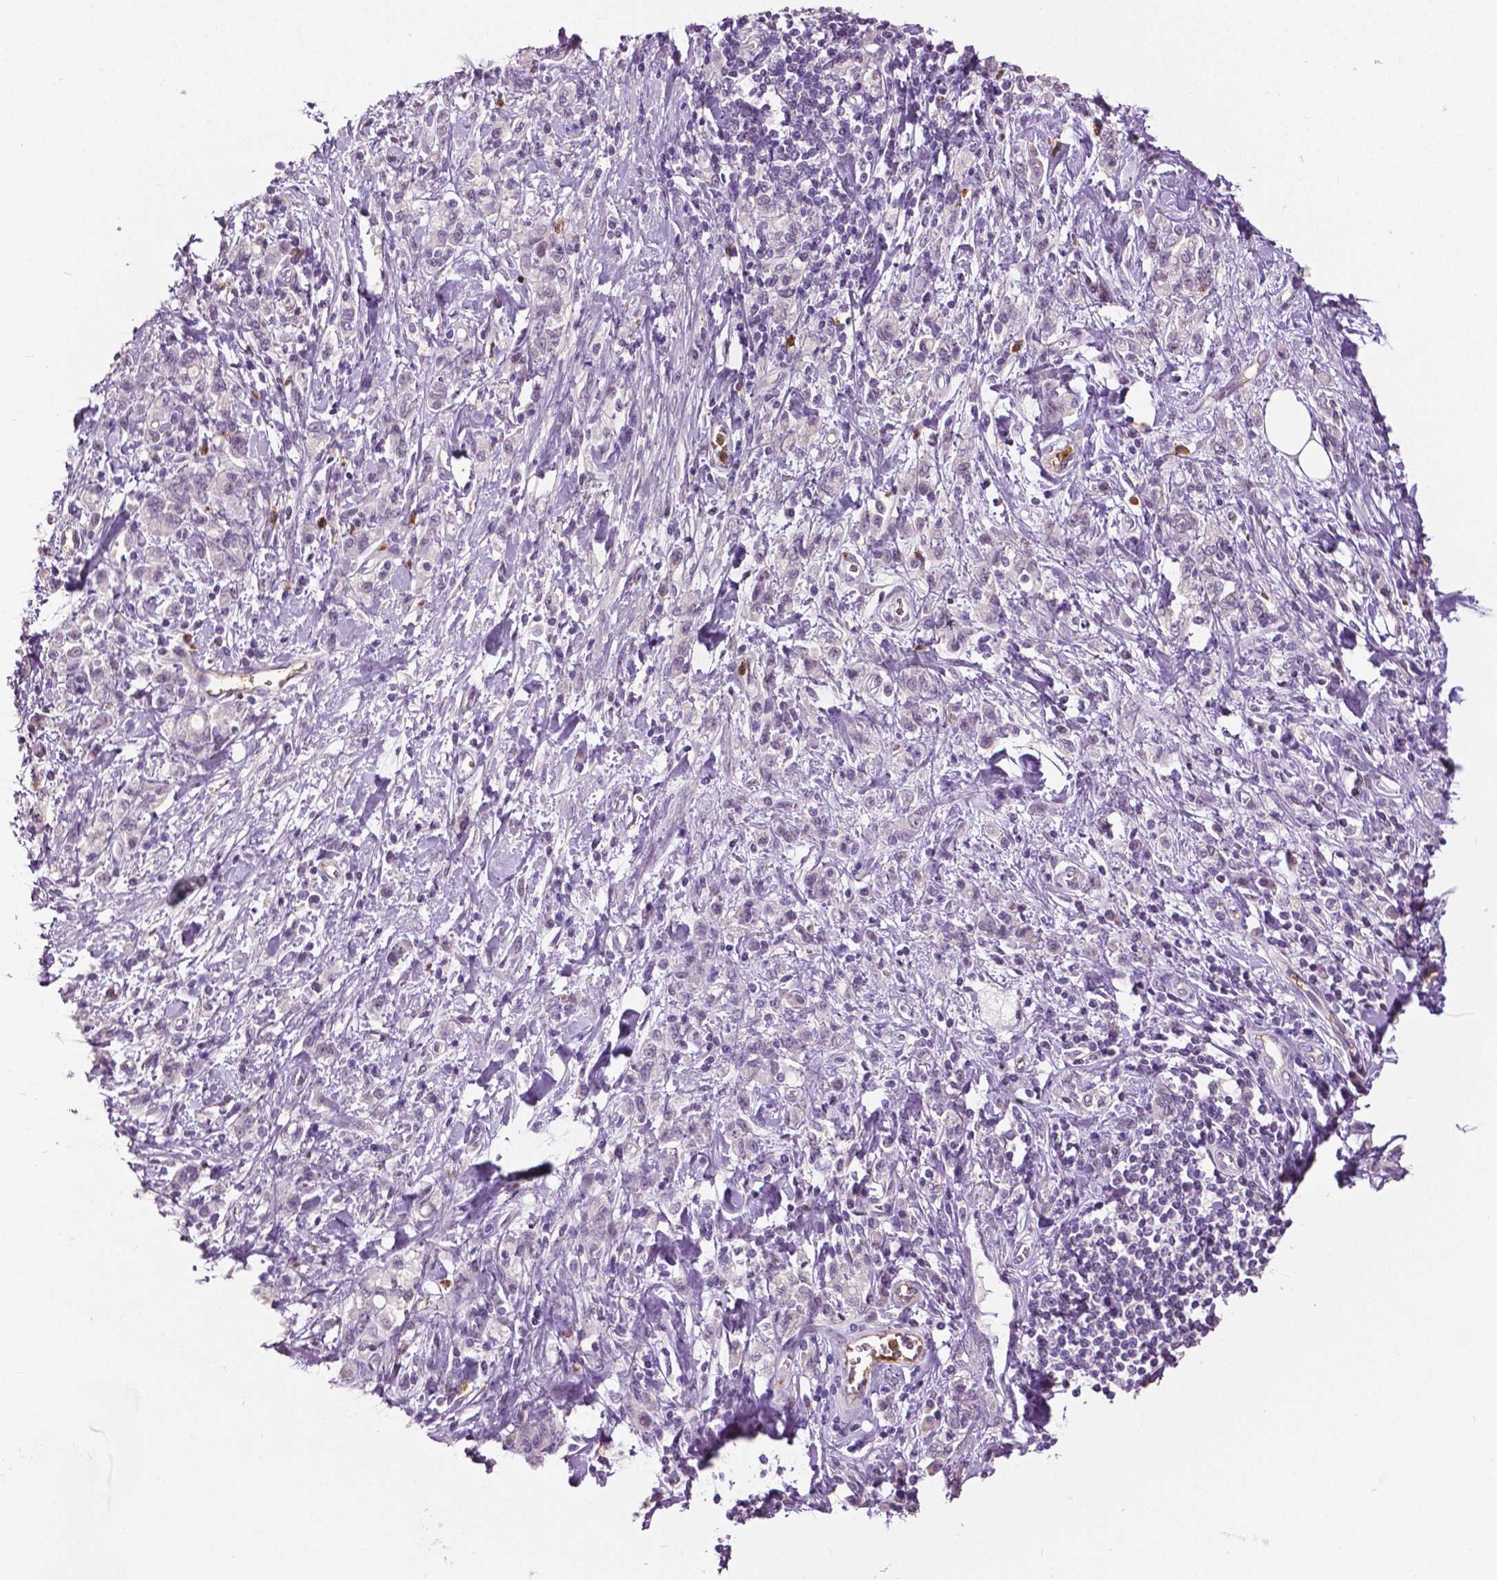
{"staining": {"intensity": "negative", "quantity": "none", "location": "none"}, "tissue": "stomach cancer", "cell_type": "Tumor cells", "image_type": "cancer", "snomed": [{"axis": "morphology", "description": "Adenocarcinoma, NOS"}, {"axis": "topography", "description": "Stomach"}], "caption": "Immunohistochemical staining of stomach adenocarcinoma displays no significant expression in tumor cells. (DAB (3,3'-diaminobenzidine) IHC visualized using brightfield microscopy, high magnification).", "gene": "PTPN5", "patient": {"sex": "male", "age": 77}}